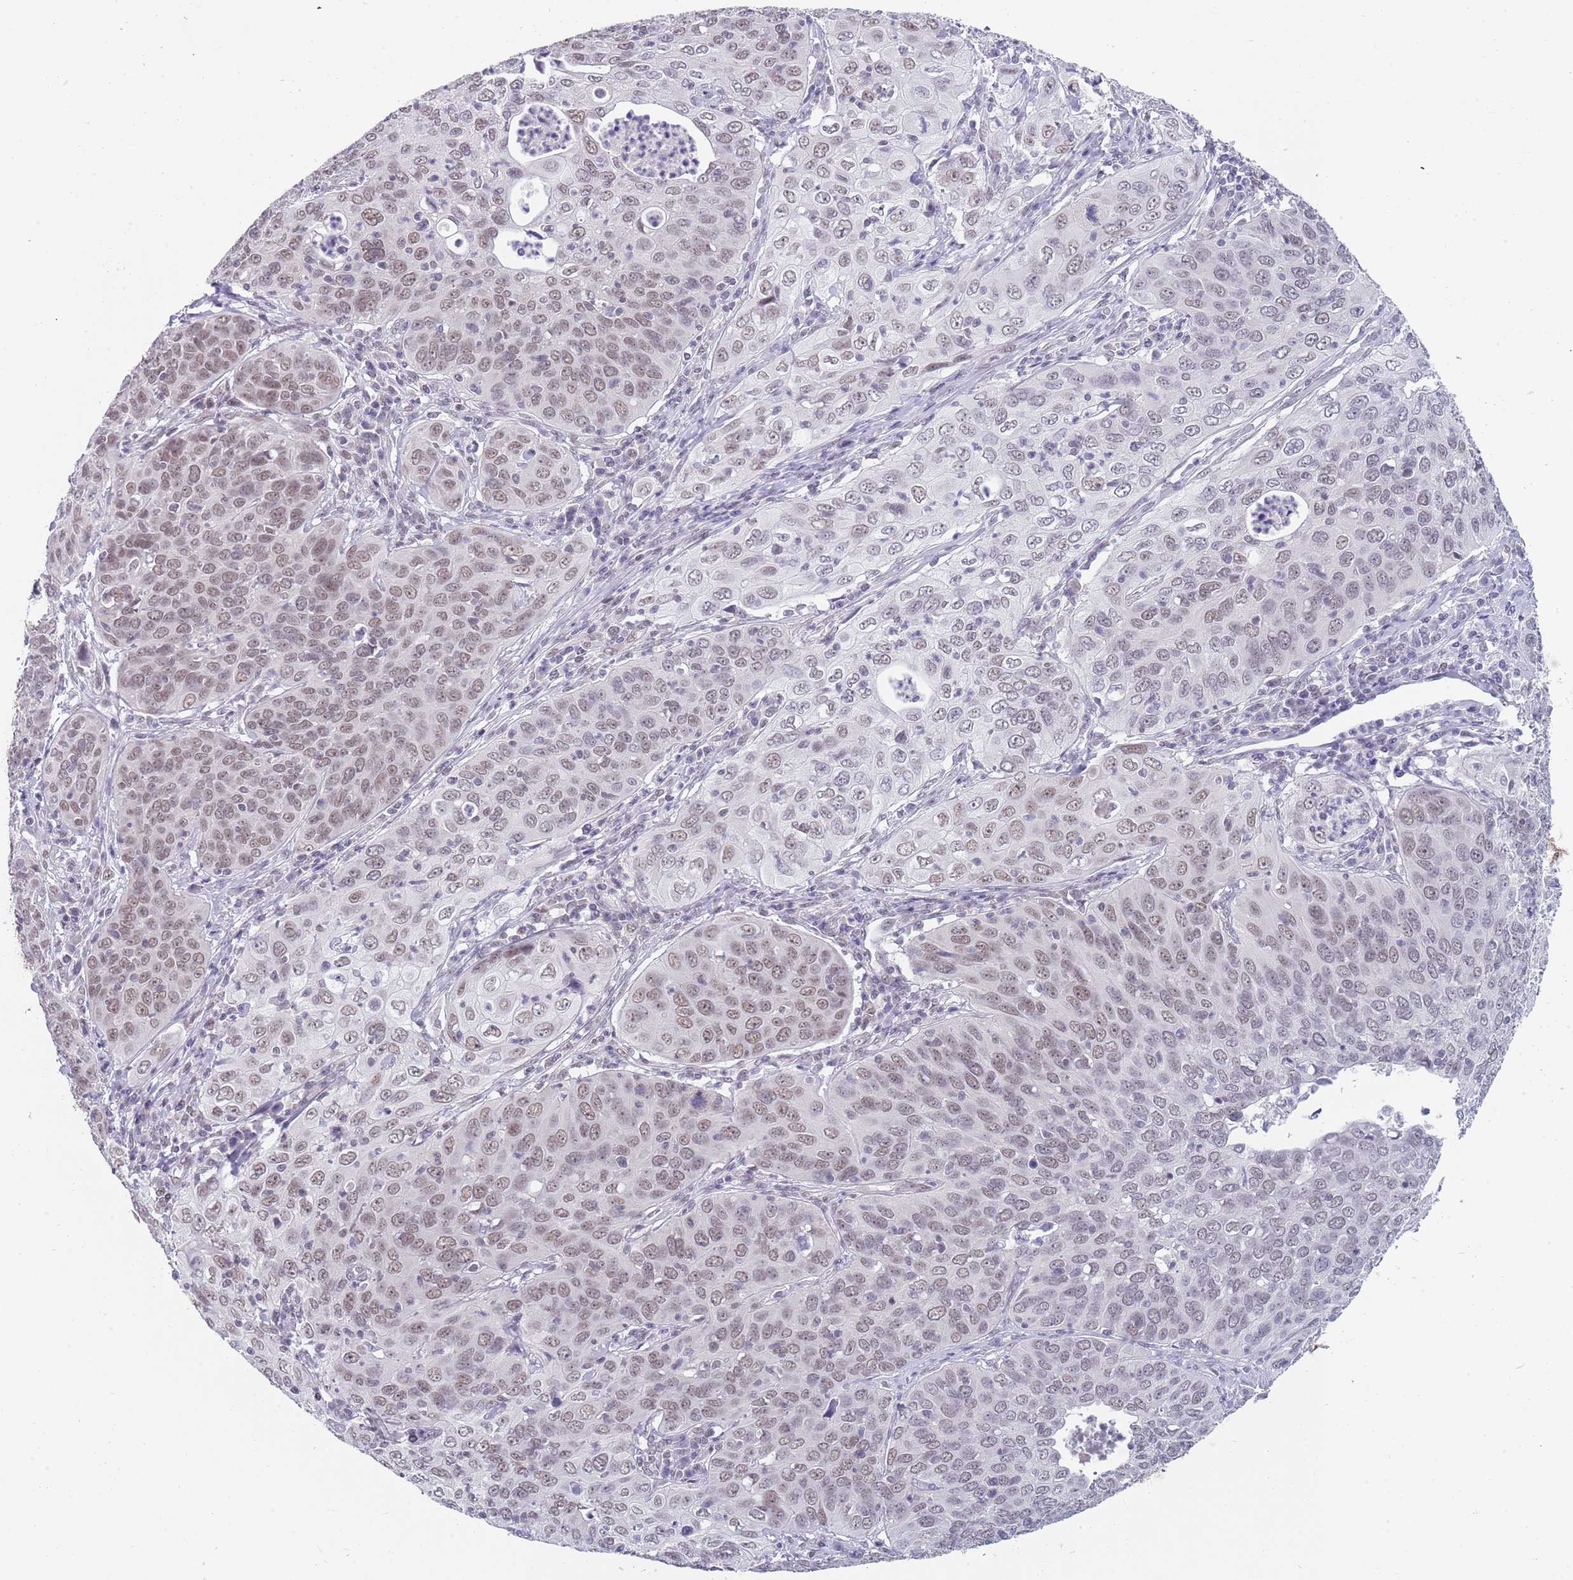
{"staining": {"intensity": "weak", "quantity": ">75%", "location": "nuclear"}, "tissue": "cervical cancer", "cell_type": "Tumor cells", "image_type": "cancer", "snomed": [{"axis": "morphology", "description": "Squamous cell carcinoma, NOS"}, {"axis": "topography", "description": "Cervix"}], "caption": "A brown stain shows weak nuclear positivity of a protein in cervical cancer tumor cells.", "gene": "SEPHS2", "patient": {"sex": "female", "age": 36}}